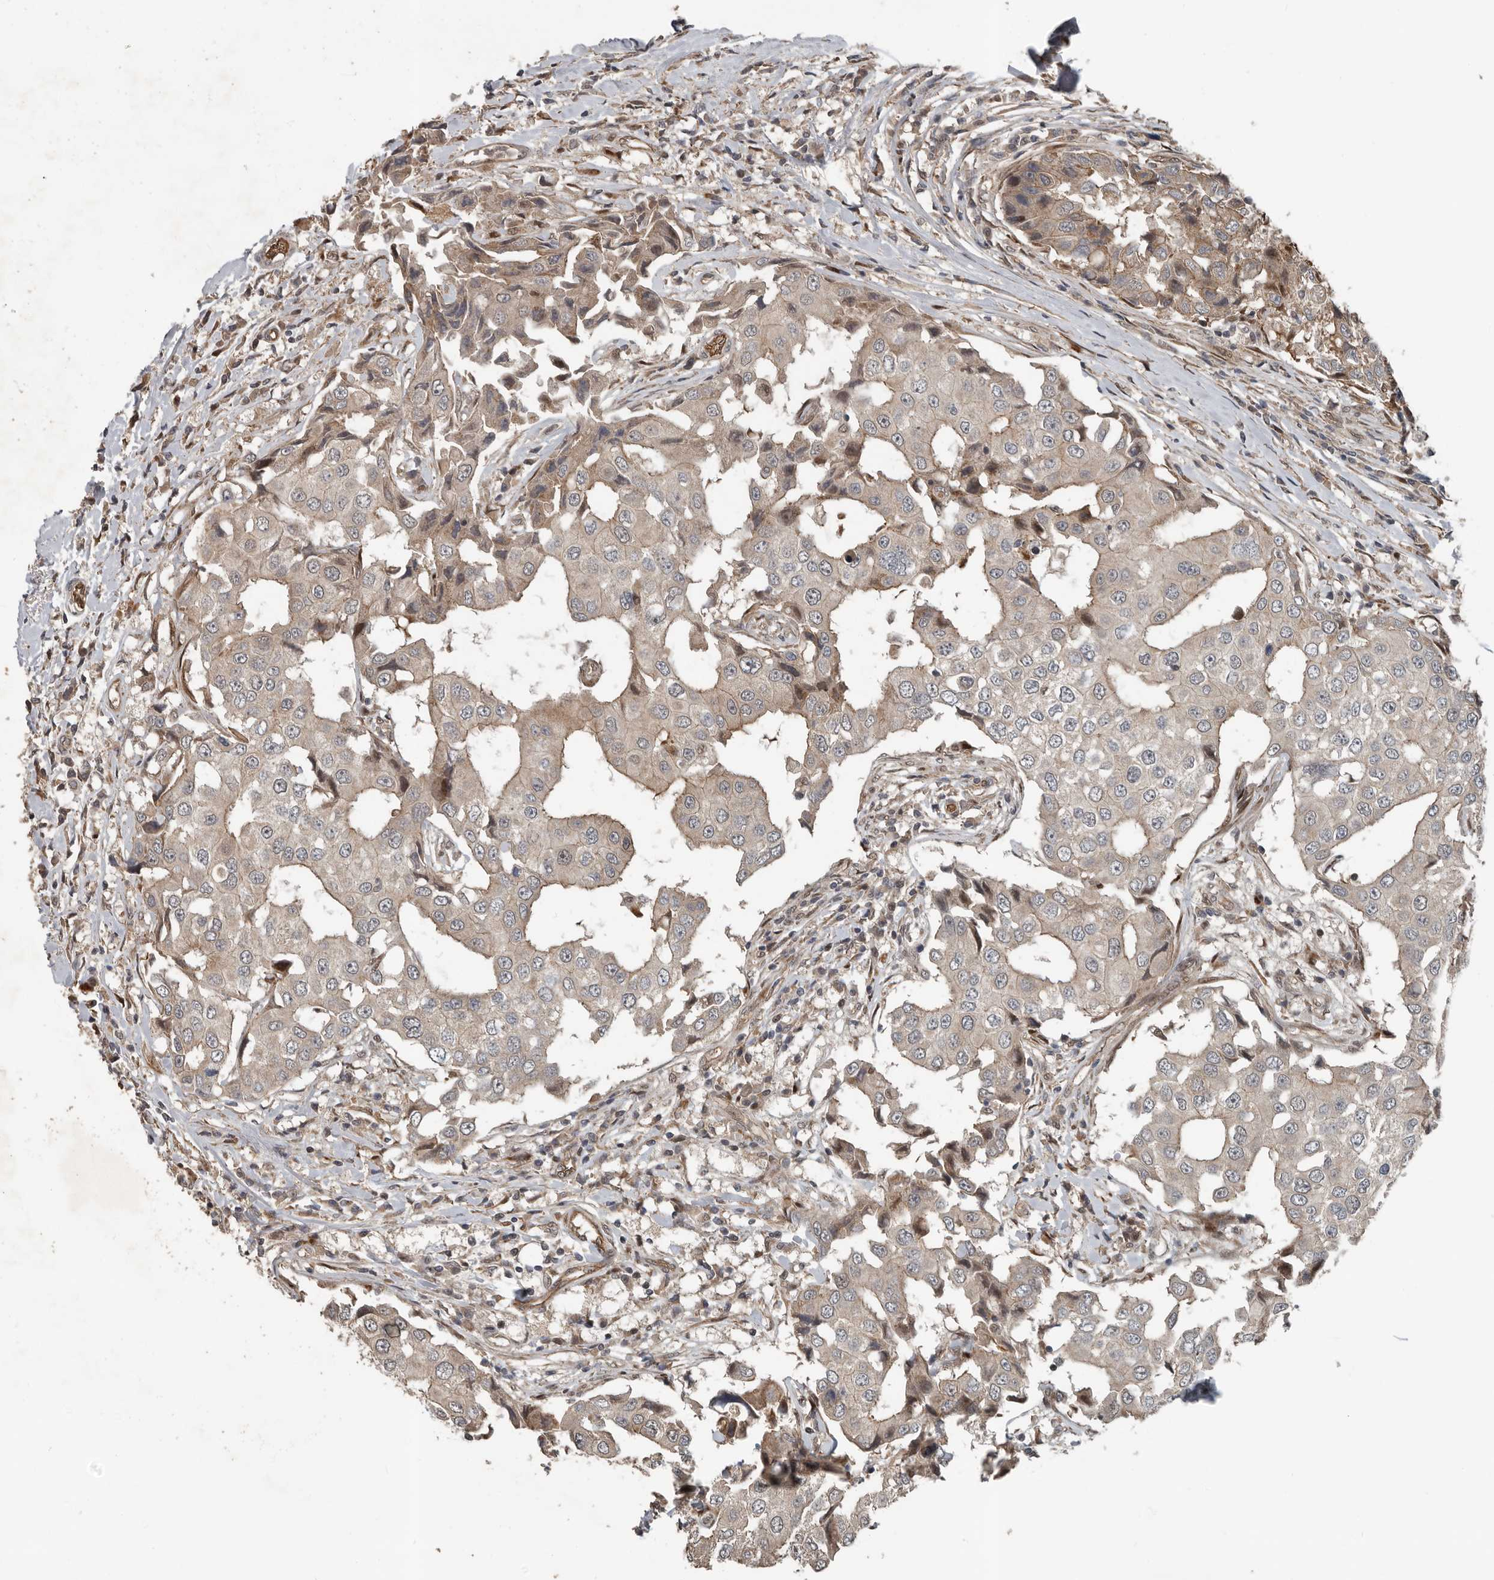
{"staining": {"intensity": "weak", "quantity": ">75%", "location": "cytoplasmic/membranous"}, "tissue": "breast cancer", "cell_type": "Tumor cells", "image_type": "cancer", "snomed": [{"axis": "morphology", "description": "Duct carcinoma"}, {"axis": "topography", "description": "Breast"}], "caption": "Infiltrating ductal carcinoma (breast) was stained to show a protein in brown. There is low levels of weak cytoplasmic/membranous expression in about >75% of tumor cells. Using DAB (3,3'-diaminobenzidine) (brown) and hematoxylin (blue) stains, captured at high magnification using brightfield microscopy.", "gene": "YOD1", "patient": {"sex": "female", "age": 27}}